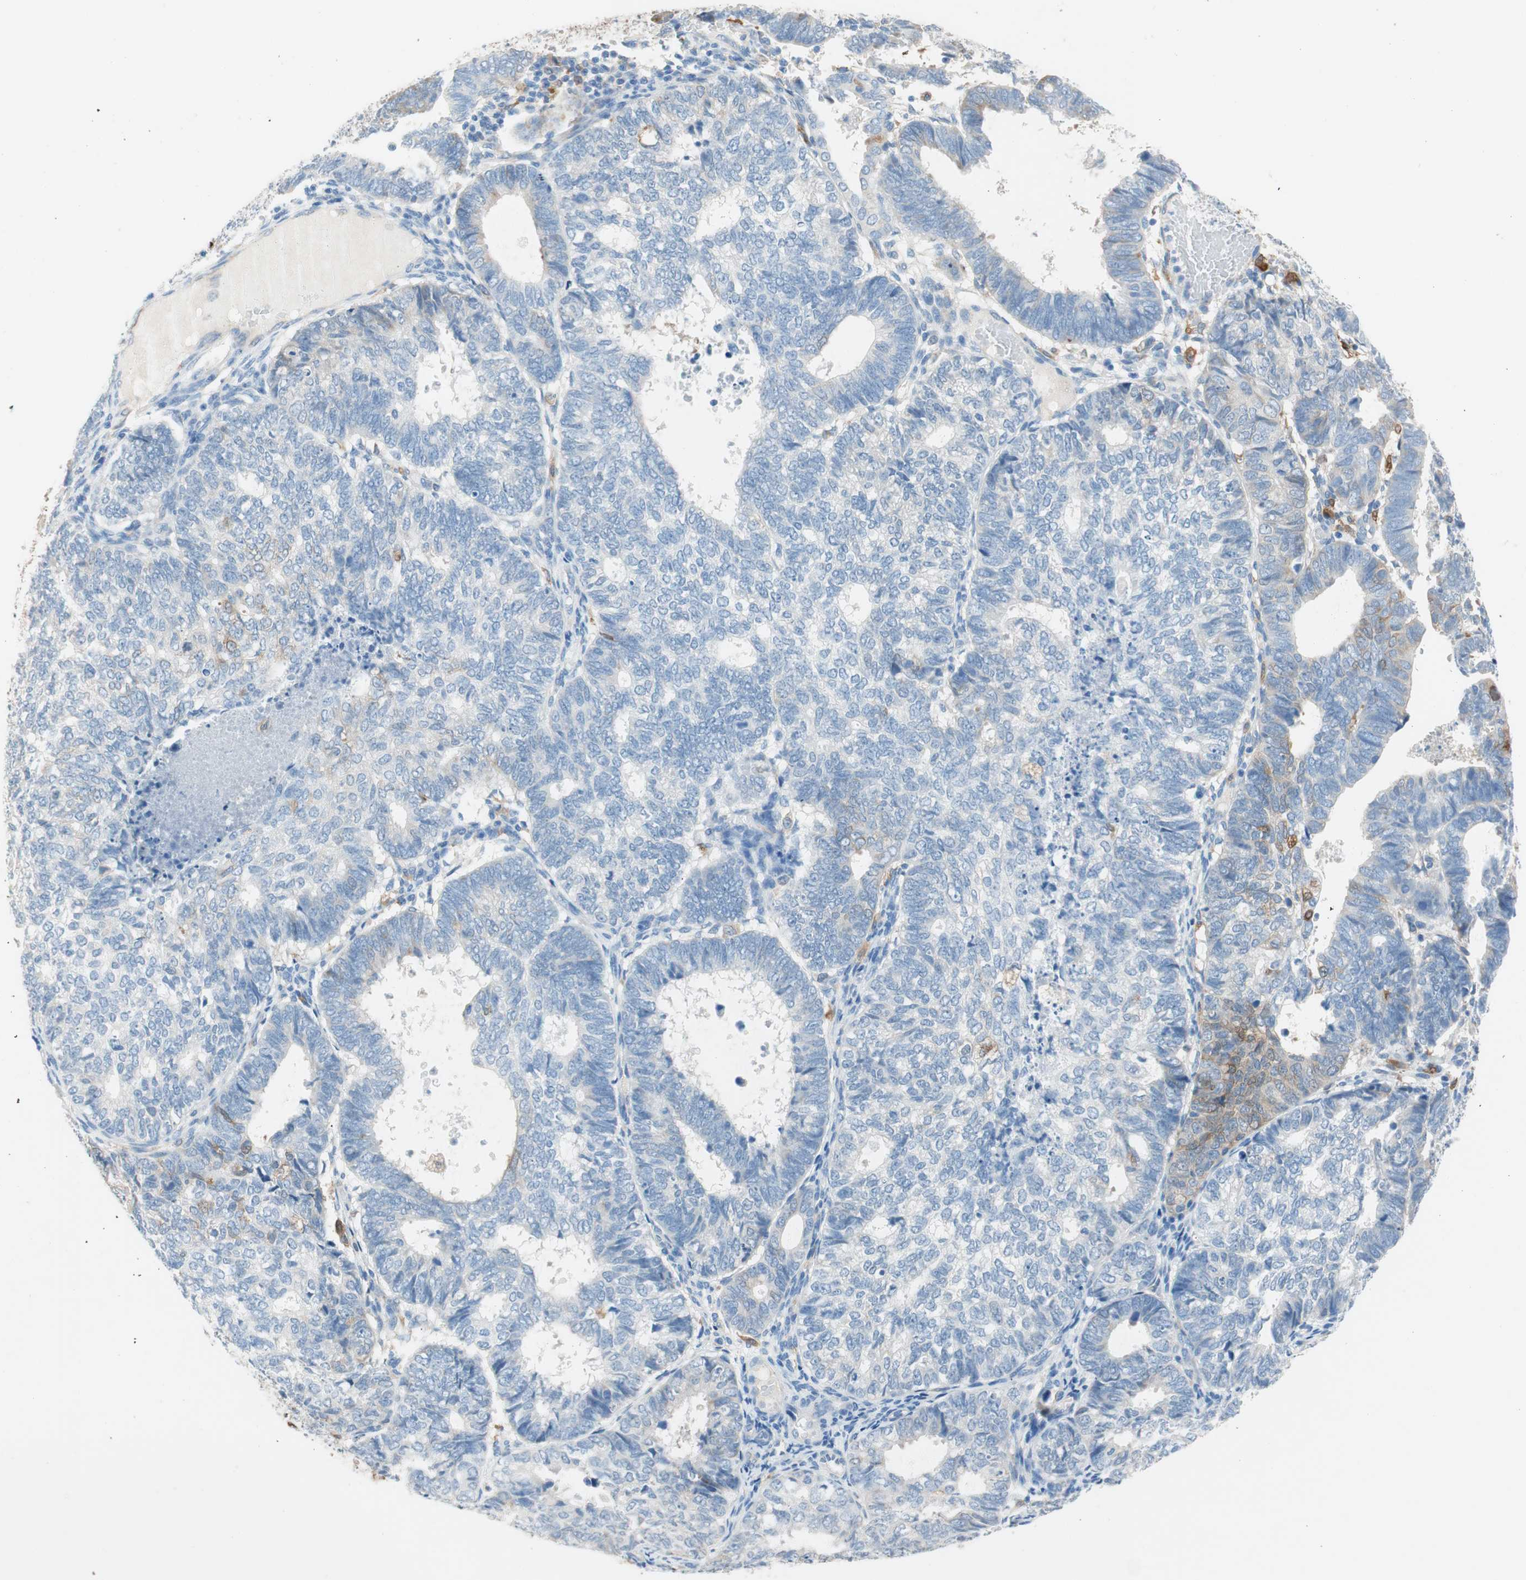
{"staining": {"intensity": "weak", "quantity": "<25%", "location": "cytoplasmic/membranous"}, "tissue": "endometrial cancer", "cell_type": "Tumor cells", "image_type": "cancer", "snomed": [{"axis": "morphology", "description": "Adenocarcinoma, NOS"}, {"axis": "topography", "description": "Uterus"}], "caption": "Immunohistochemistry (IHC) image of neoplastic tissue: endometrial cancer (adenocarcinoma) stained with DAB (3,3'-diaminobenzidine) reveals no significant protein expression in tumor cells. Brightfield microscopy of immunohistochemistry (IHC) stained with DAB (3,3'-diaminobenzidine) (brown) and hematoxylin (blue), captured at high magnification.", "gene": "GLUL", "patient": {"sex": "female", "age": 60}}